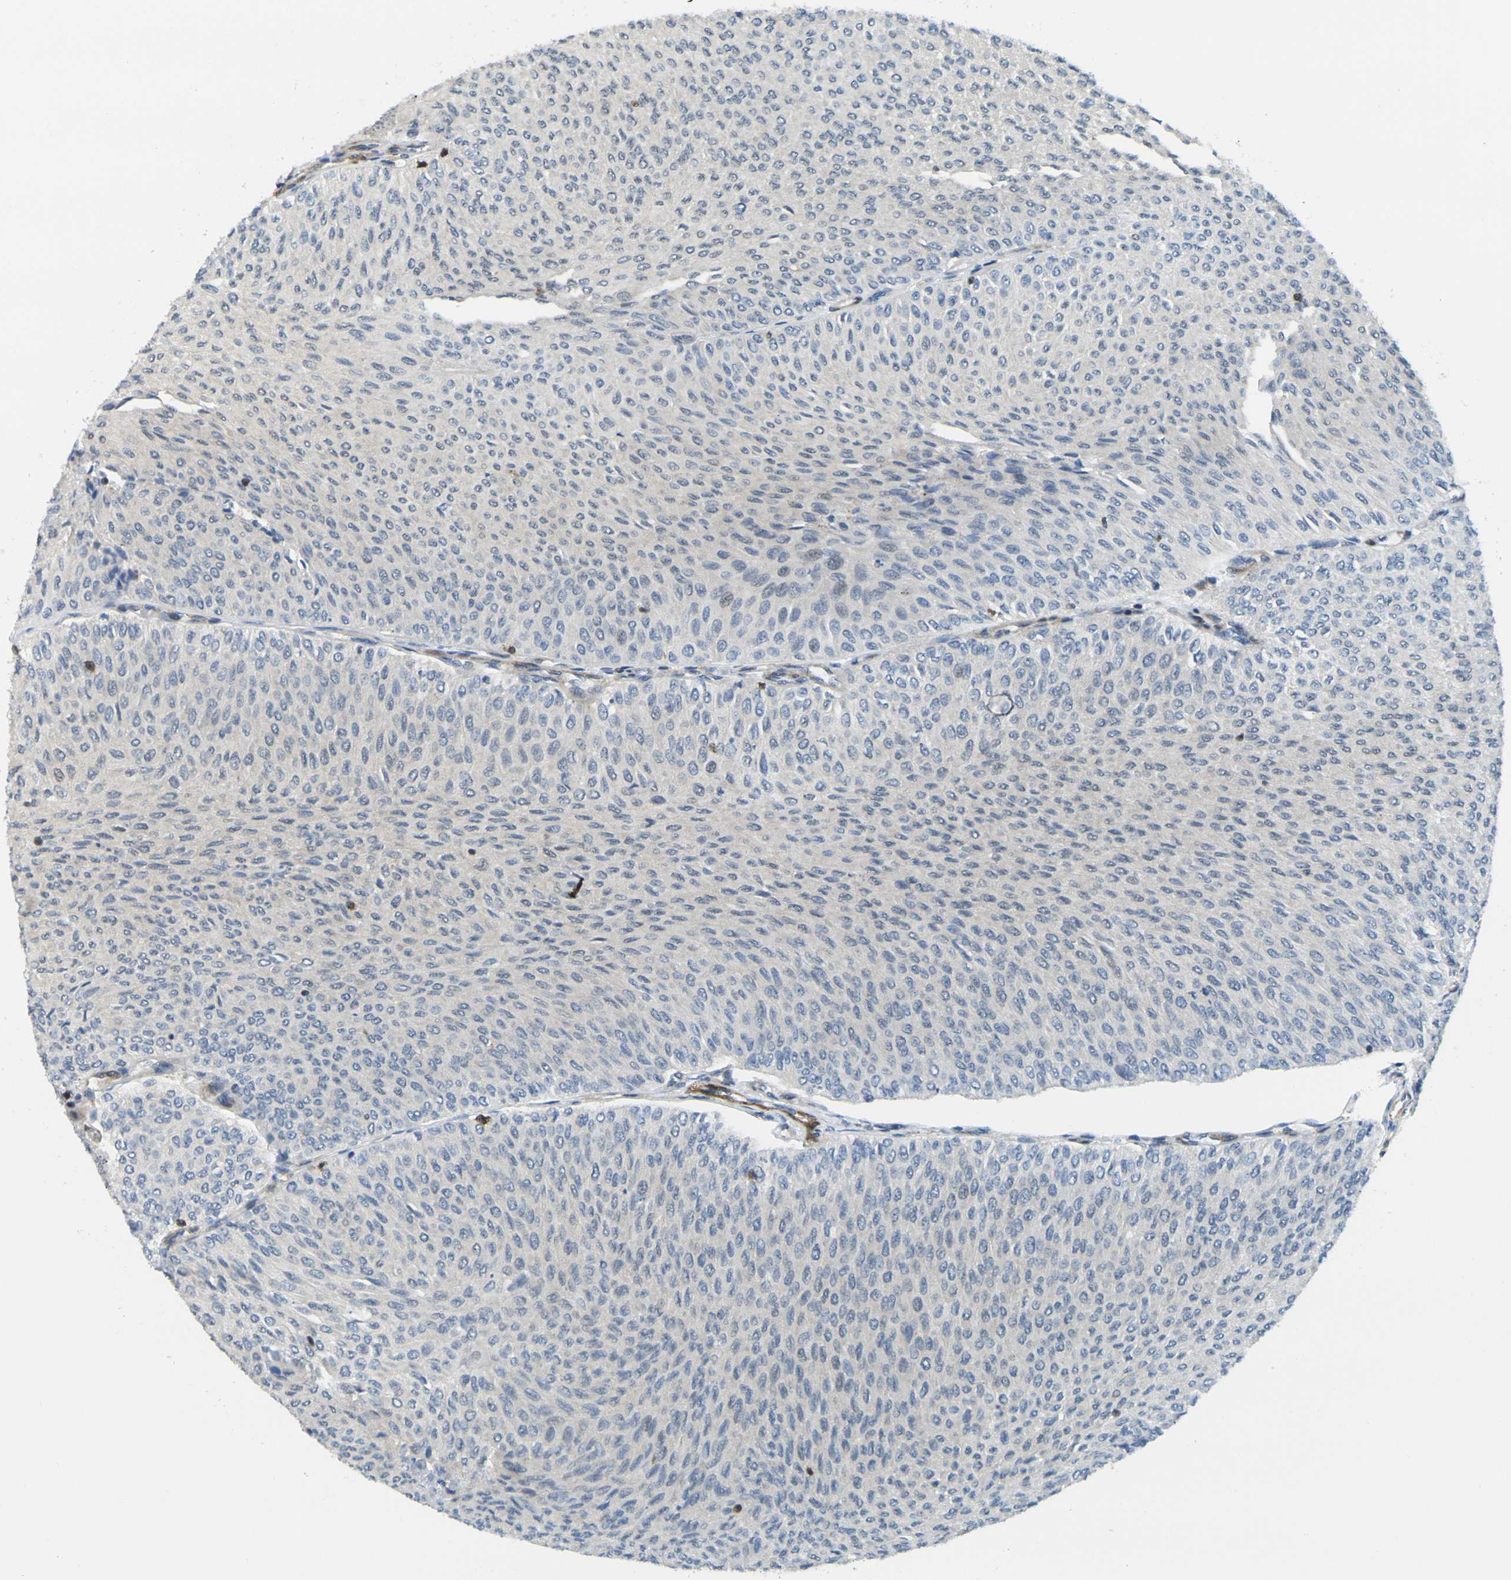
{"staining": {"intensity": "negative", "quantity": "none", "location": "none"}, "tissue": "urothelial cancer", "cell_type": "Tumor cells", "image_type": "cancer", "snomed": [{"axis": "morphology", "description": "Urothelial carcinoma, Low grade"}, {"axis": "topography", "description": "Urinary bladder"}], "caption": "Urothelial cancer stained for a protein using immunohistochemistry (IHC) displays no staining tumor cells.", "gene": "LASP1", "patient": {"sex": "male", "age": 78}}